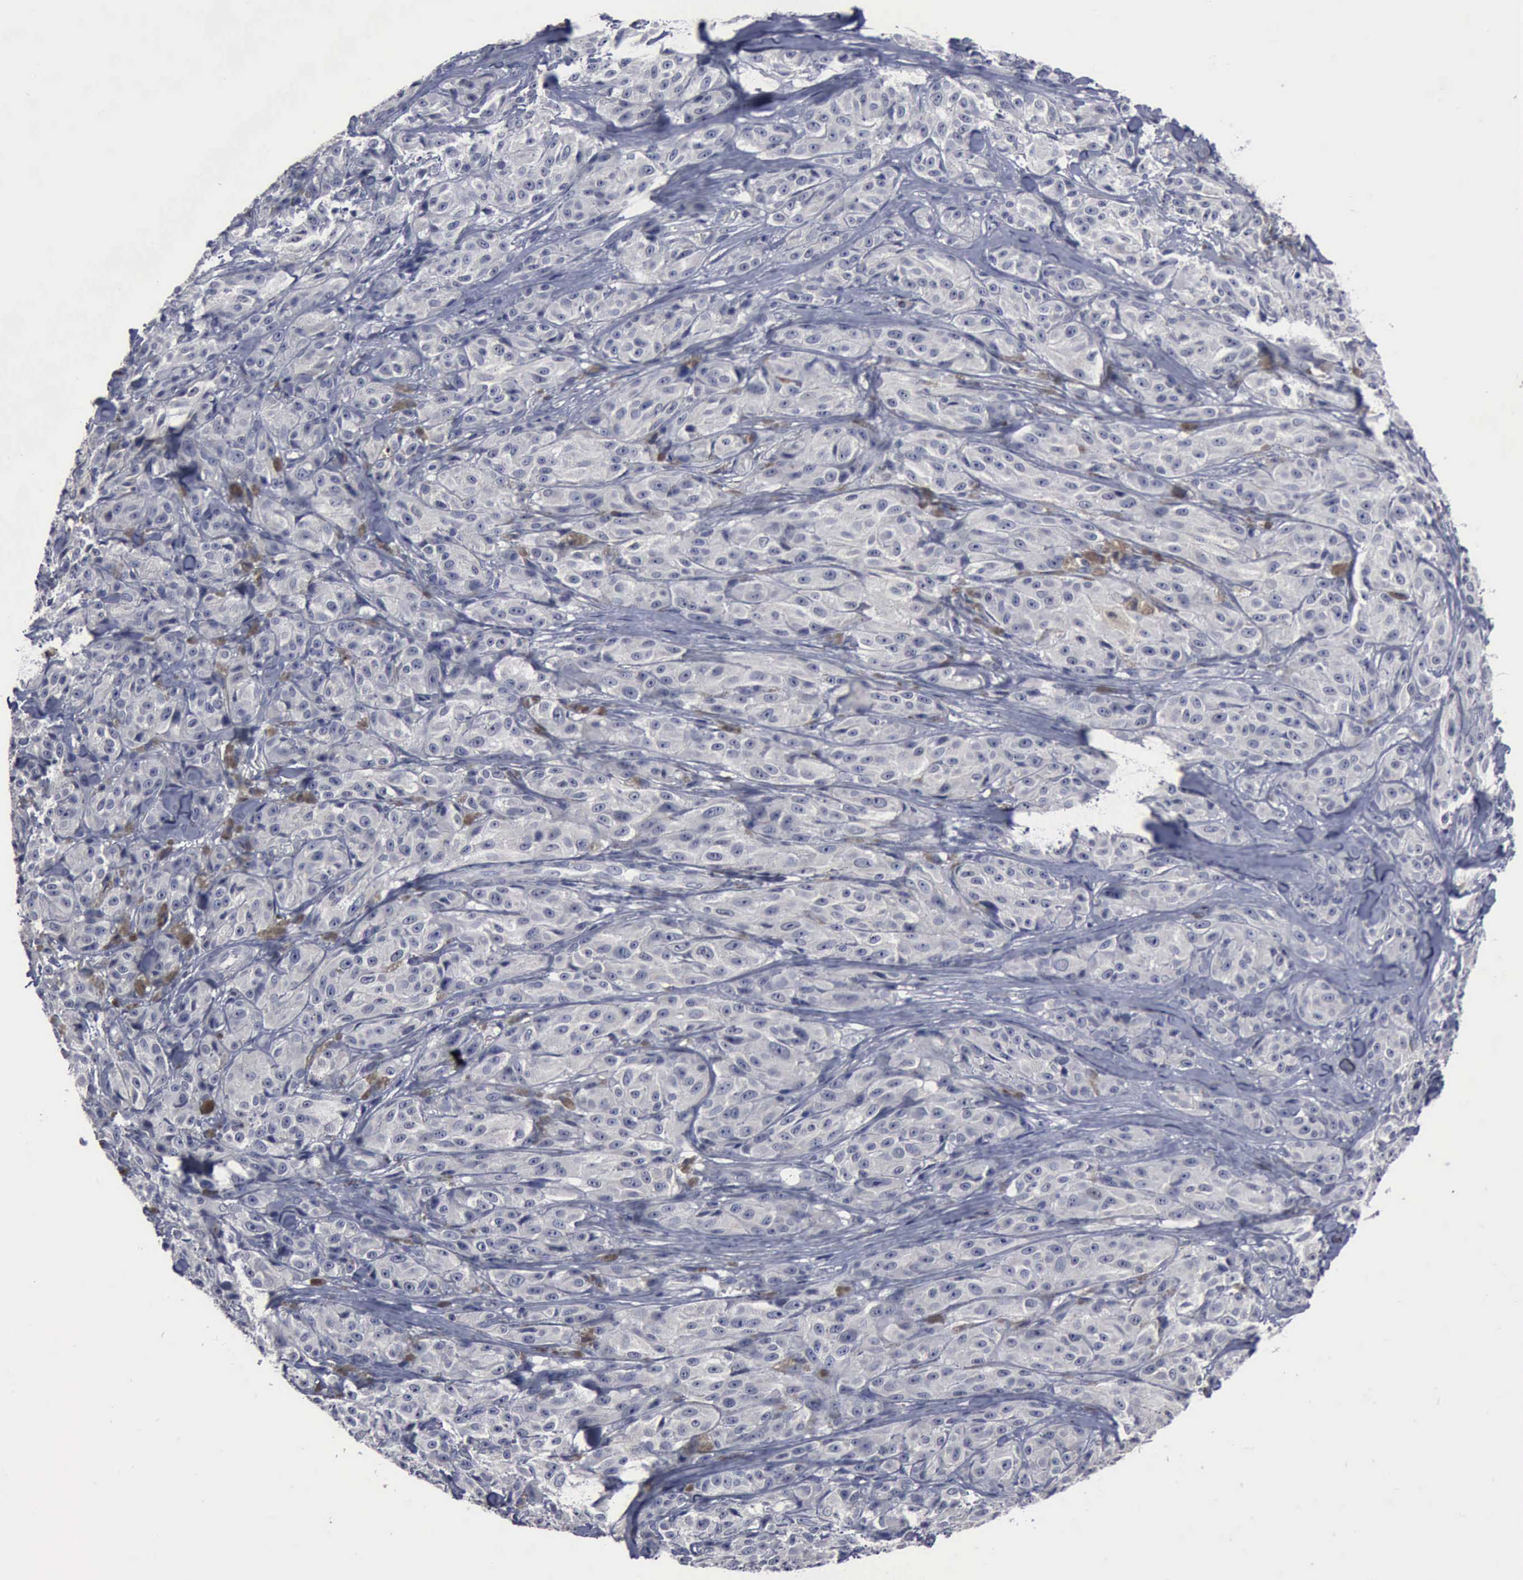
{"staining": {"intensity": "negative", "quantity": "none", "location": "none"}, "tissue": "melanoma", "cell_type": "Tumor cells", "image_type": "cancer", "snomed": [{"axis": "morphology", "description": "Malignant melanoma, NOS"}, {"axis": "topography", "description": "Skin"}], "caption": "There is no significant positivity in tumor cells of melanoma.", "gene": "MYO18B", "patient": {"sex": "male", "age": 56}}